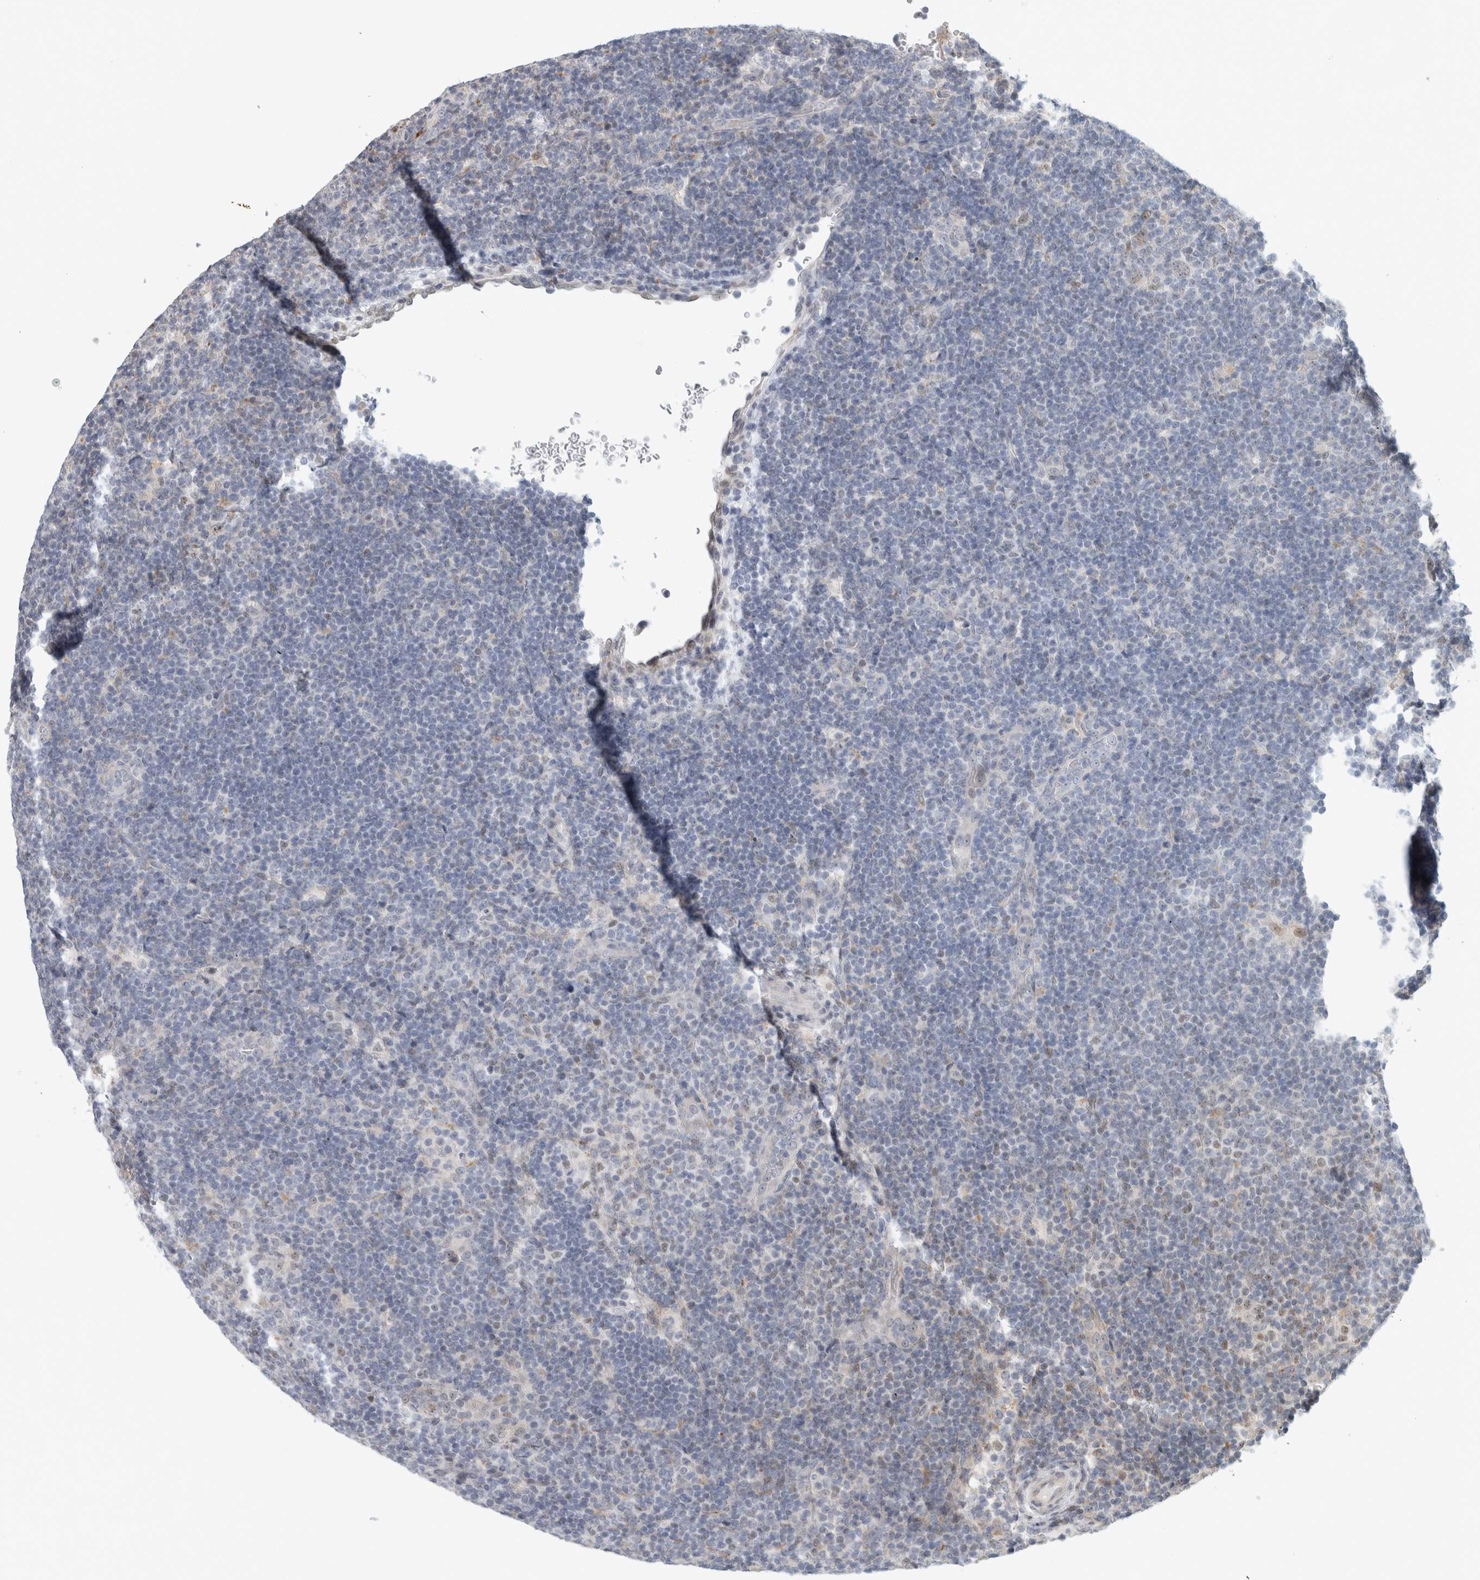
{"staining": {"intensity": "moderate", "quantity": ">75%", "location": "cytoplasmic/membranous,nuclear"}, "tissue": "lymphoma", "cell_type": "Tumor cells", "image_type": "cancer", "snomed": [{"axis": "morphology", "description": "Hodgkin's disease, NOS"}, {"axis": "topography", "description": "Lymph node"}], "caption": "Tumor cells demonstrate medium levels of moderate cytoplasmic/membranous and nuclear expression in about >75% of cells in human Hodgkin's disease. (DAB IHC with brightfield microscopy, high magnification).", "gene": "NAB2", "patient": {"sex": "female", "age": 57}}